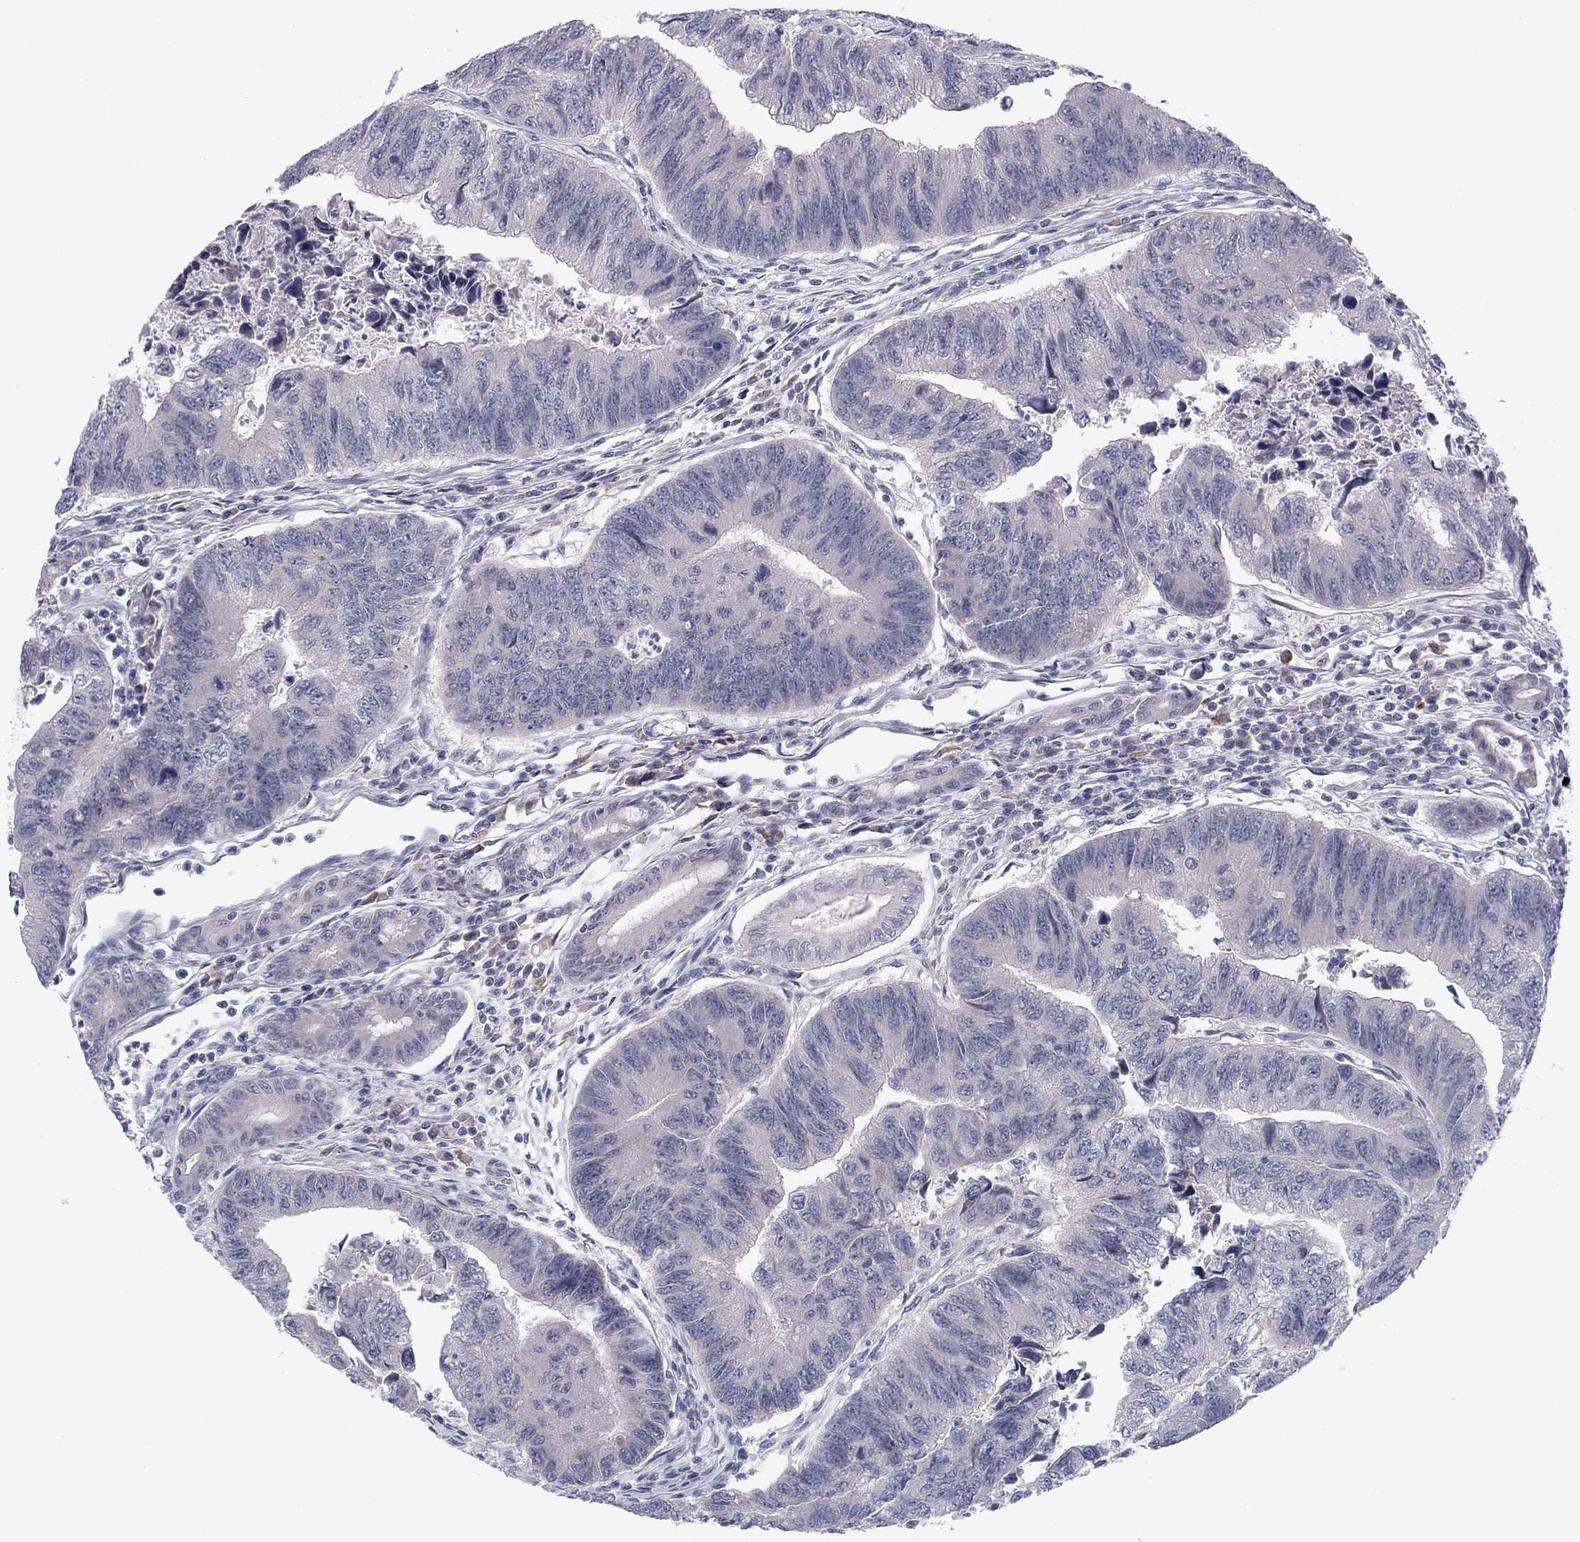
{"staining": {"intensity": "negative", "quantity": "none", "location": "none"}, "tissue": "colorectal cancer", "cell_type": "Tumor cells", "image_type": "cancer", "snomed": [{"axis": "morphology", "description": "Adenocarcinoma, NOS"}, {"axis": "topography", "description": "Colon"}], "caption": "This is an IHC histopathology image of adenocarcinoma (colorectal). There is no staining in tumor cells.", "gene": "CACNA1A", "patient": {"sex": "female", "age": 65}}